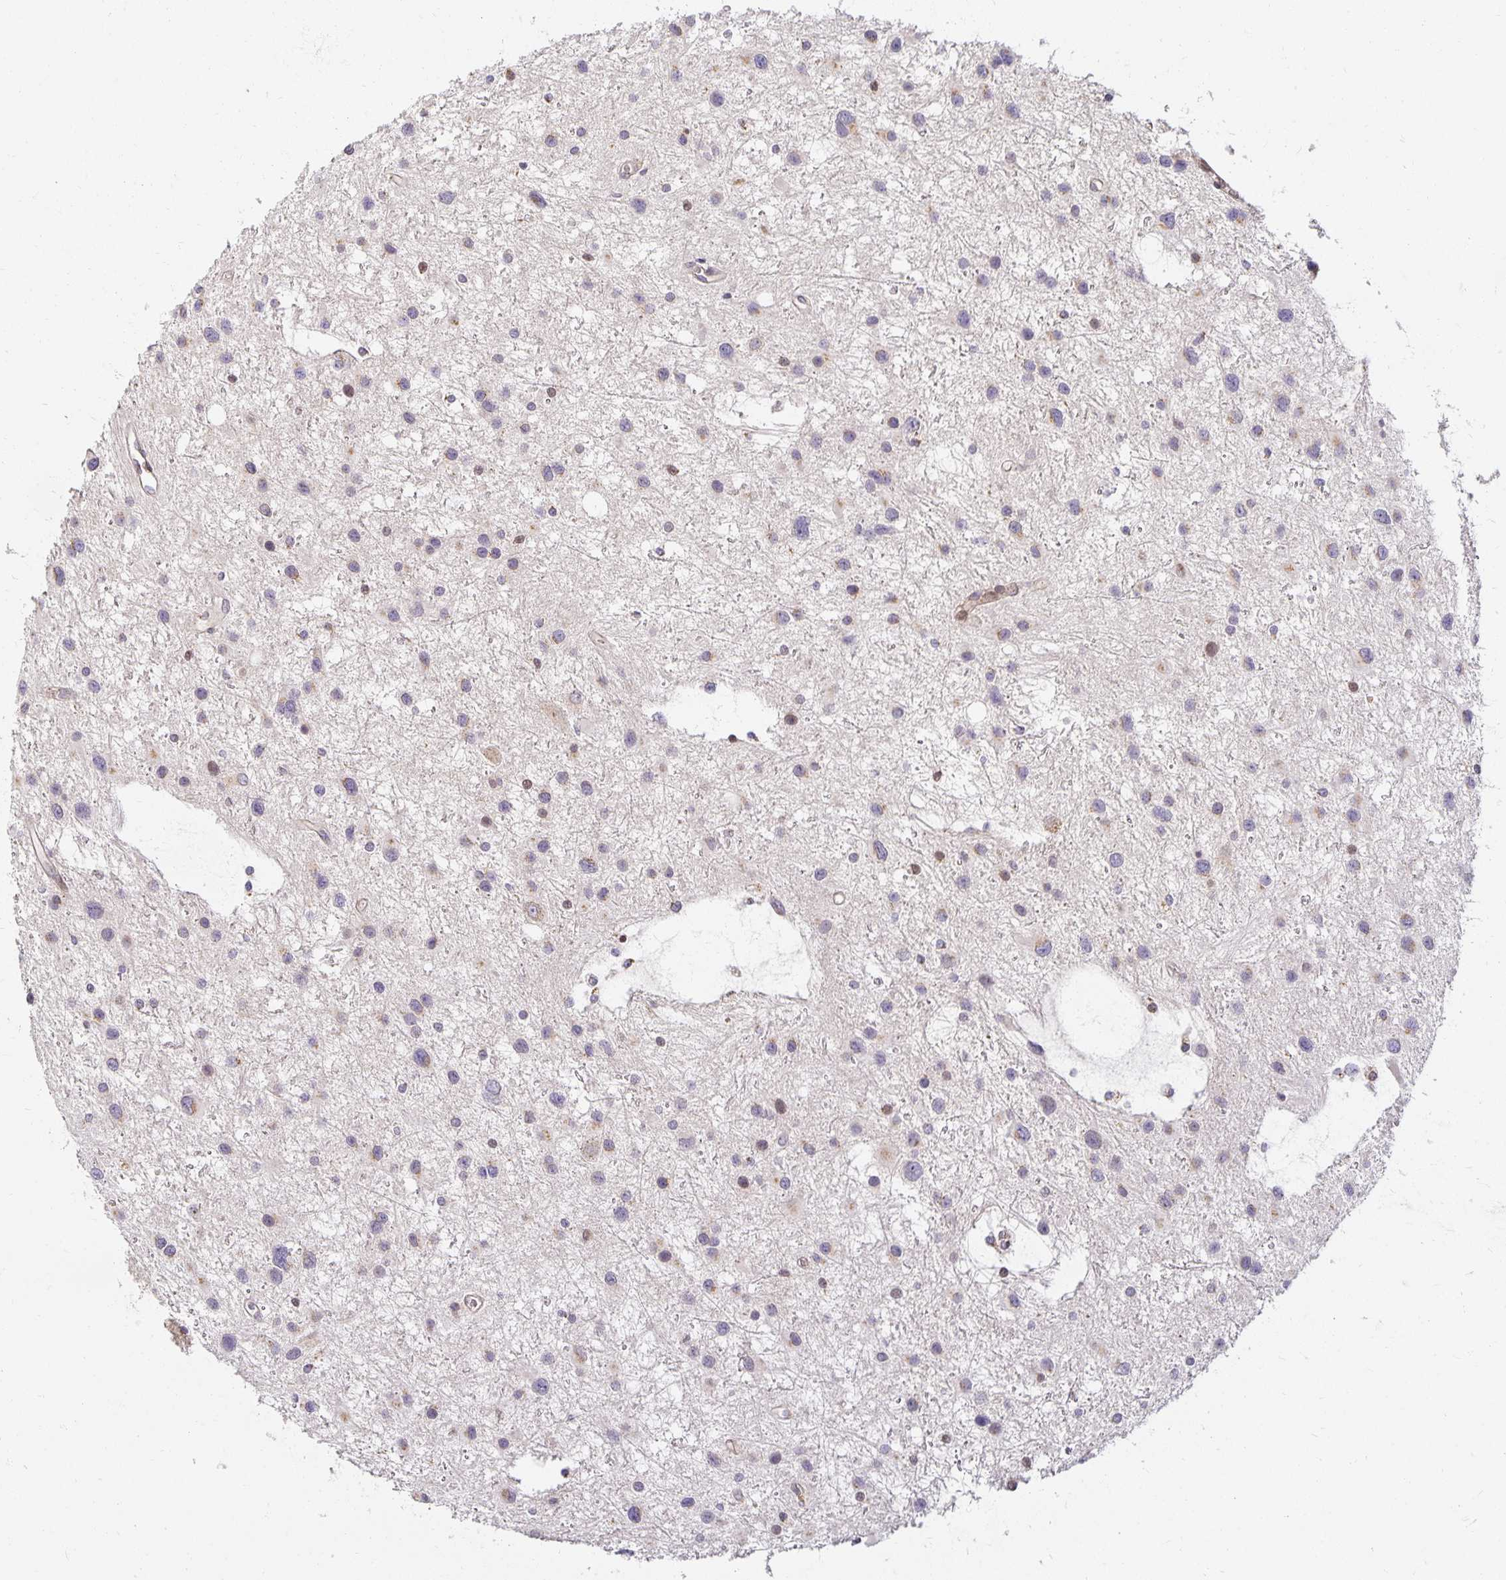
{"staining": {"intensity": "weak", "quantity": "<25%", "location": "cytoplasmic/membranous"}, "tissue": "glioma", "cell_type": "Tumor cells", "image_type": "cancer", "snomed": [{"axis": "morphology", "description": "Glioma, malignant, Low grade"}, {"axis": "topography", "description": "Brain"}], "caption": "Immunohistochemical staining of glioma displays no significant staining in tumor cells.", "gene": "EHF", "patient": {"sex": "female", "age": 32}}